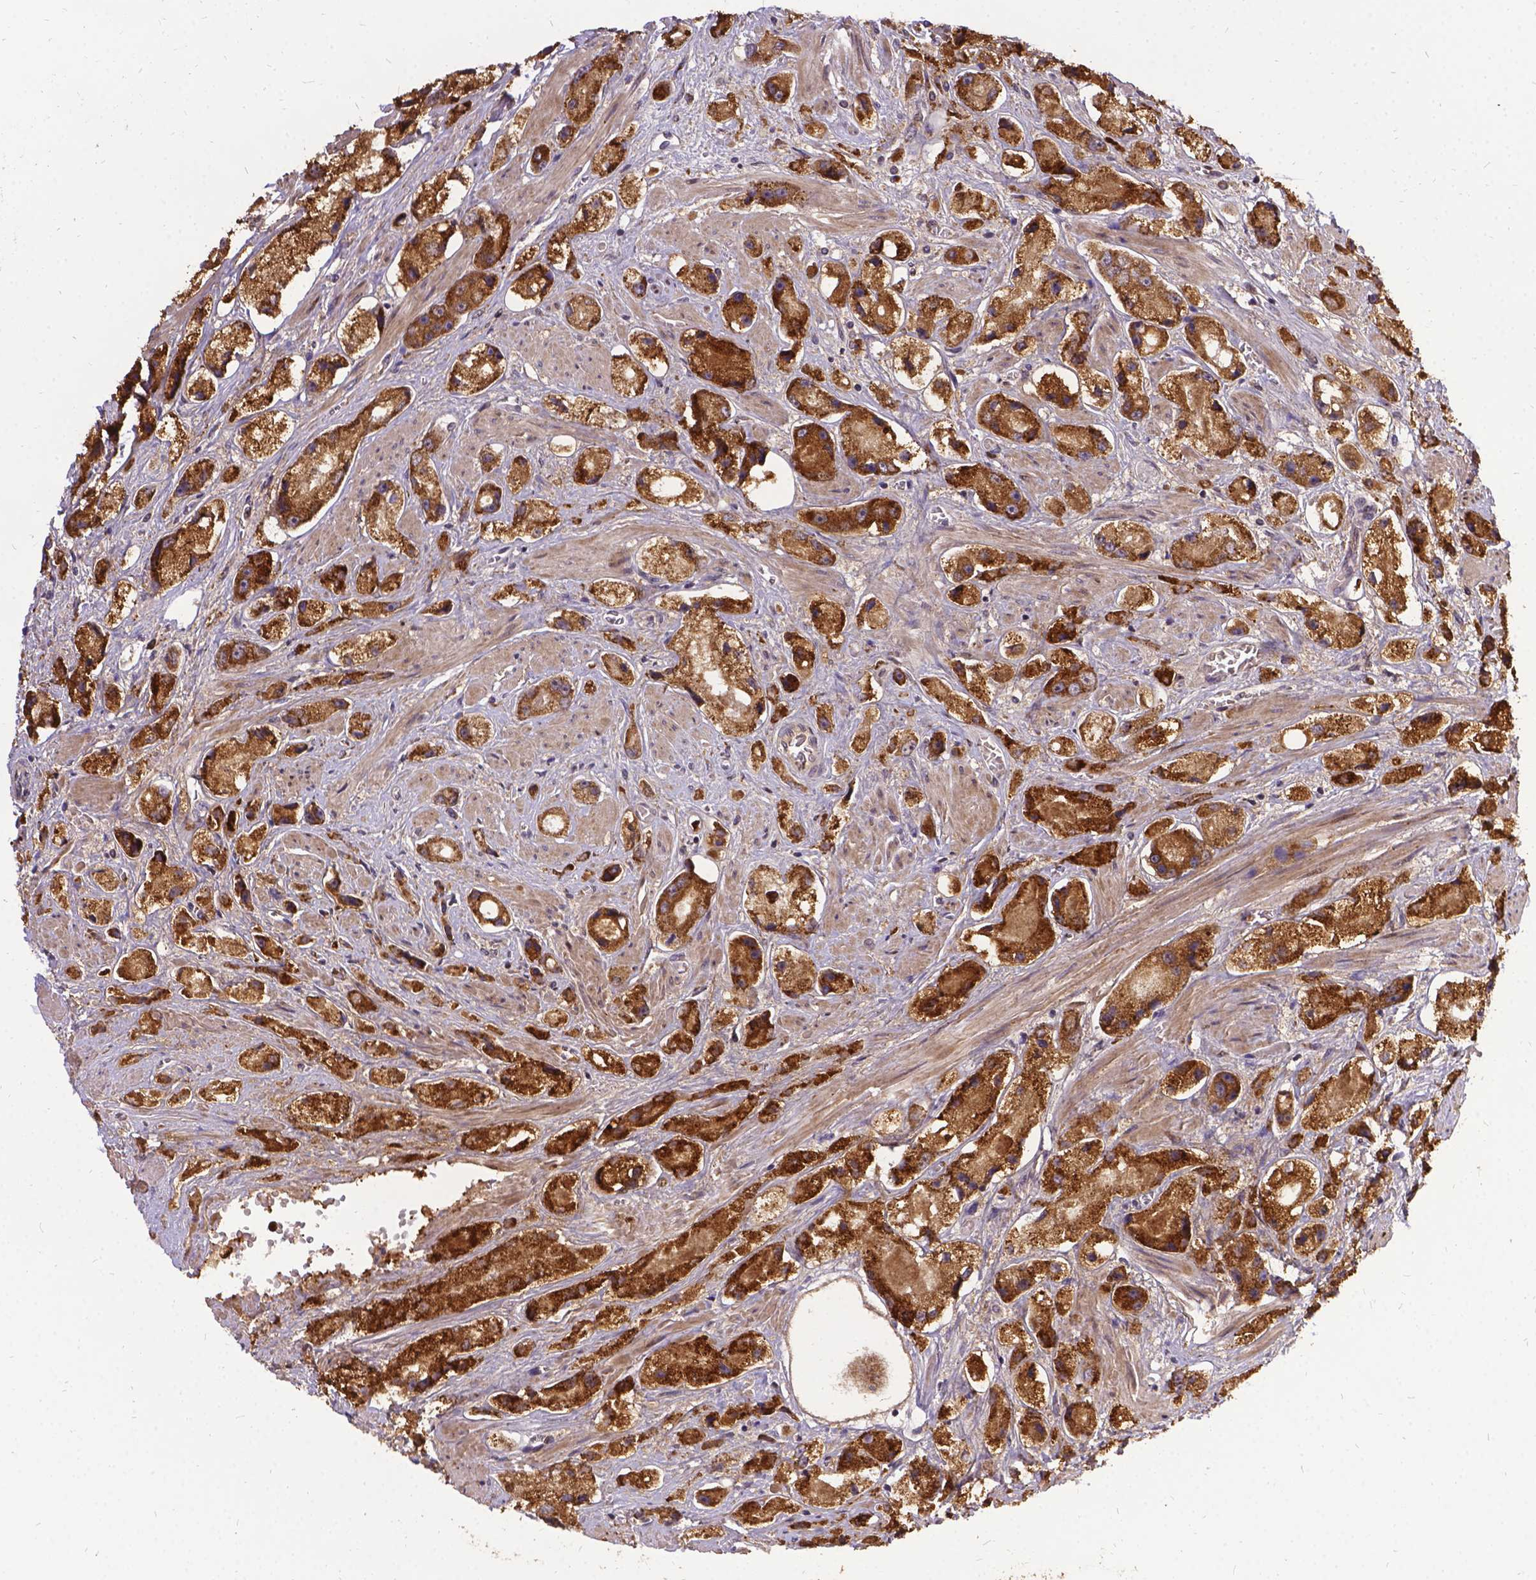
{"staining": {"intensity": "strong", "quantity": ">75%", "location": "cytoplasmic/membranous"}, "tissue": "prostate cancer", "cell_type": "Tumor cells", "image_type": "cancer", "snomed": [{"axis": "morphology", "description": "Adenocarcinoma, High grade"}, {"axis": "topography", "description": "Prostate"}], "caption": "Prostate cancer was stained to show a protein in brown. There is high levels of strong cytoplasmic/membranous positivity in about >75% of tumor cells. (DAB IHC with brightfield microscopy, high magnification).", "gene": "DENND6A", "patient": {"sex": "male", "age": 67}}